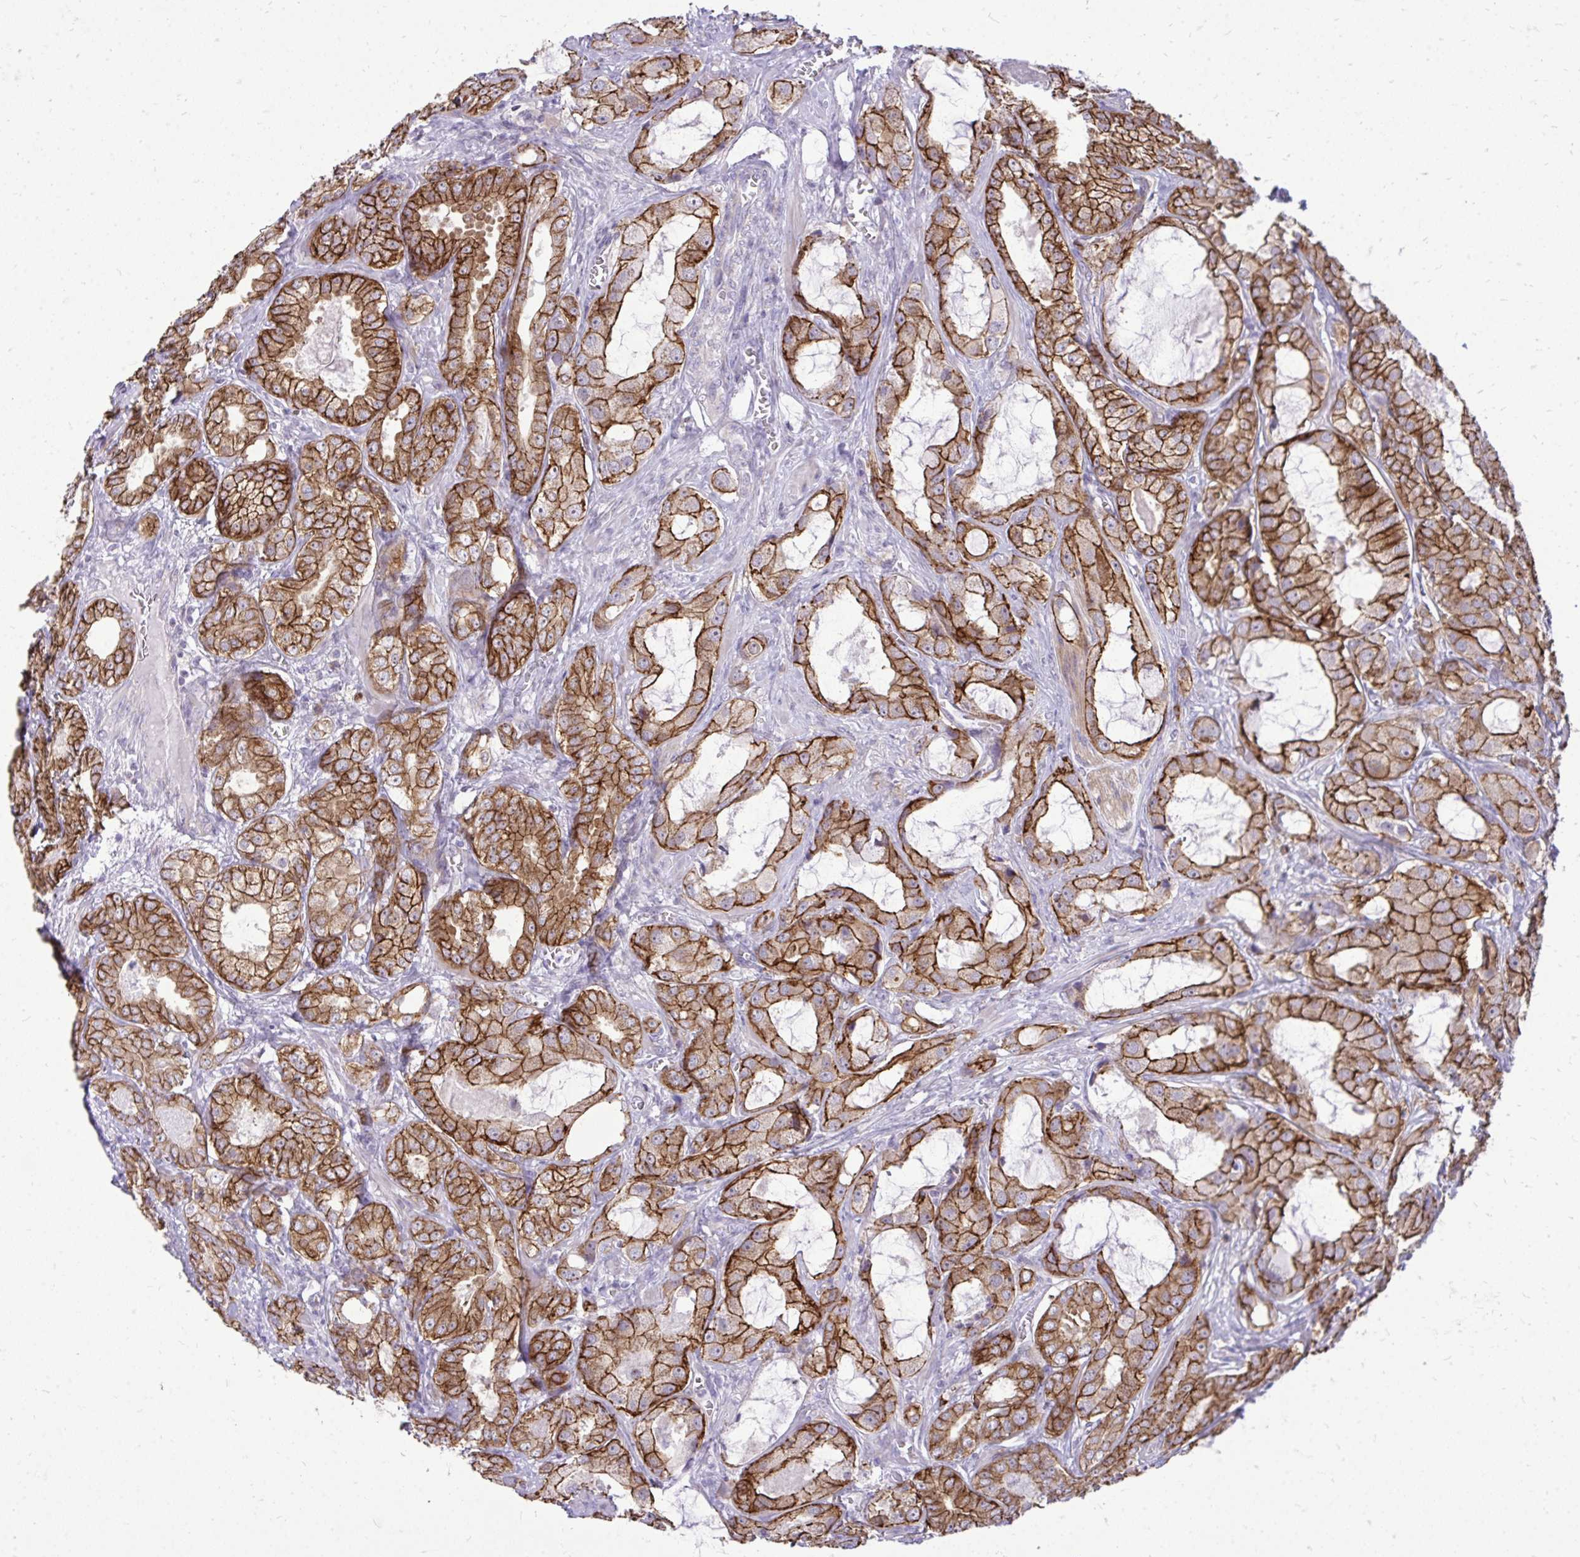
{"staining": {"intensity": "strong", "quantity": ">75%", "location": "cytoplasmic/membranous"}, "tissue": "prostate cancer", "cell_type": "Tumor cells", "image_type": "cancer", "snomed": [{"axis": "morphology", "description": "Adenocarcinoma, High grade"}, {"axis": "topography", "description": "Prostate"}], "caption": "IHC photomicrograph of neoplastic tissue: human prostate cancer stained using immunohistochemistry exhibits high levels of strong protein expression localized specifically in the cytoplasmic/membranous of tumor cells, appearing as a cytoplasmic/membranous brown color.", "gene": "SPTBN2", "patient": {"sex": "male", "age": 64}}